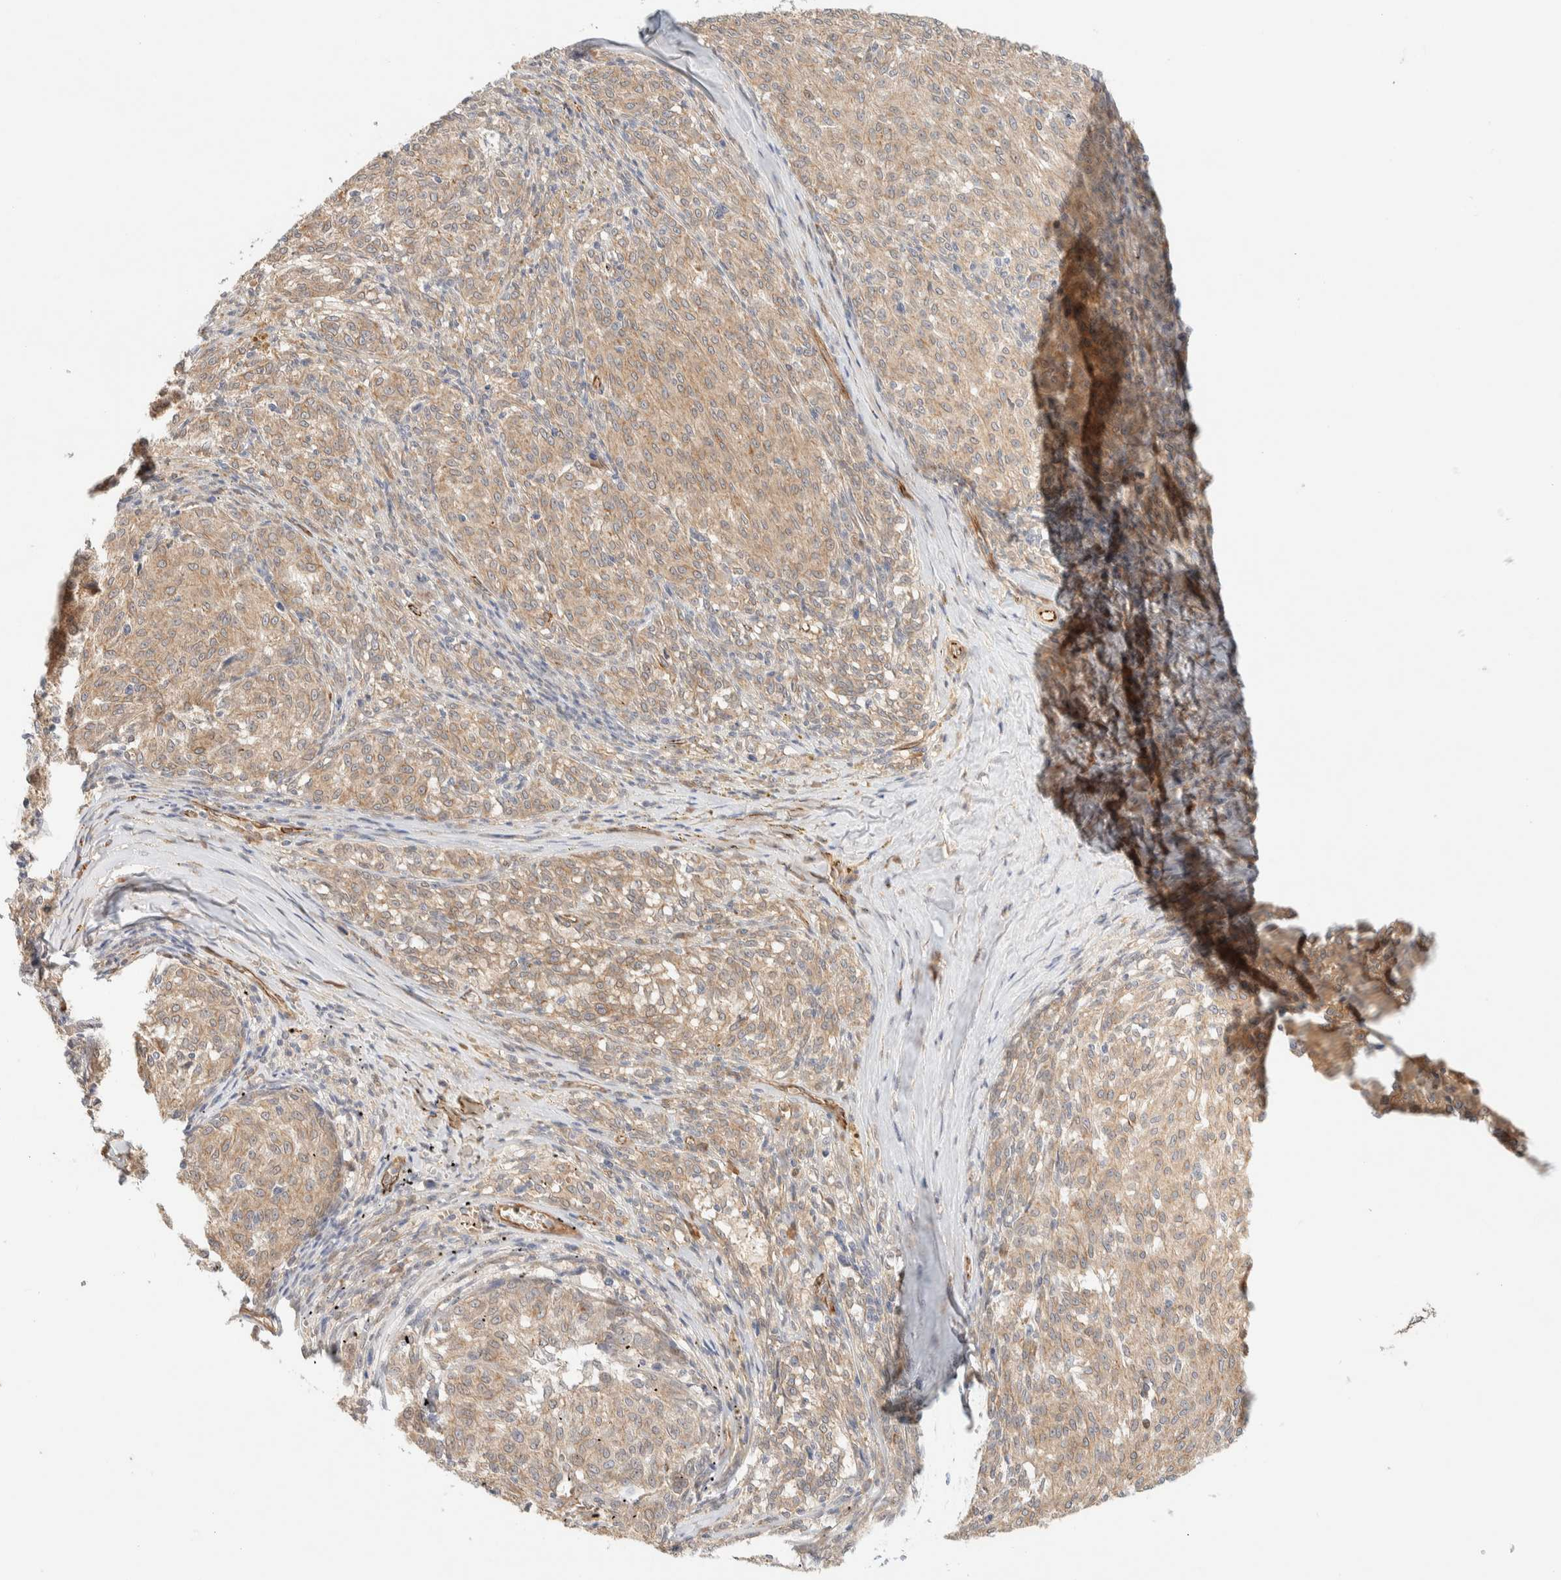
{"staining": {"intensity": "weak", "quantity": ">75%", "location": "cytoplasmic/membranous"}, "tissue": "melanoma", "cell_type": "Tumor cells", "image_type": "cancer", "snomed": [{"axis": "morphology", "description": "Malignant melanoma, NOS"}, {"axis": "topography", "description": "Skin"}], "caption": "Immunohistochemical staining of melanoma reveals low levels of weak cytoplasmic/membranous expression in approximately >75% of tumor cells. The protein is stained brown, and the nuclei are stained in blue (DAB IHC with brightfield microscopy, high magnification).", "gene": "FAT1", "patient": {"sex": "female", "age": 72}}